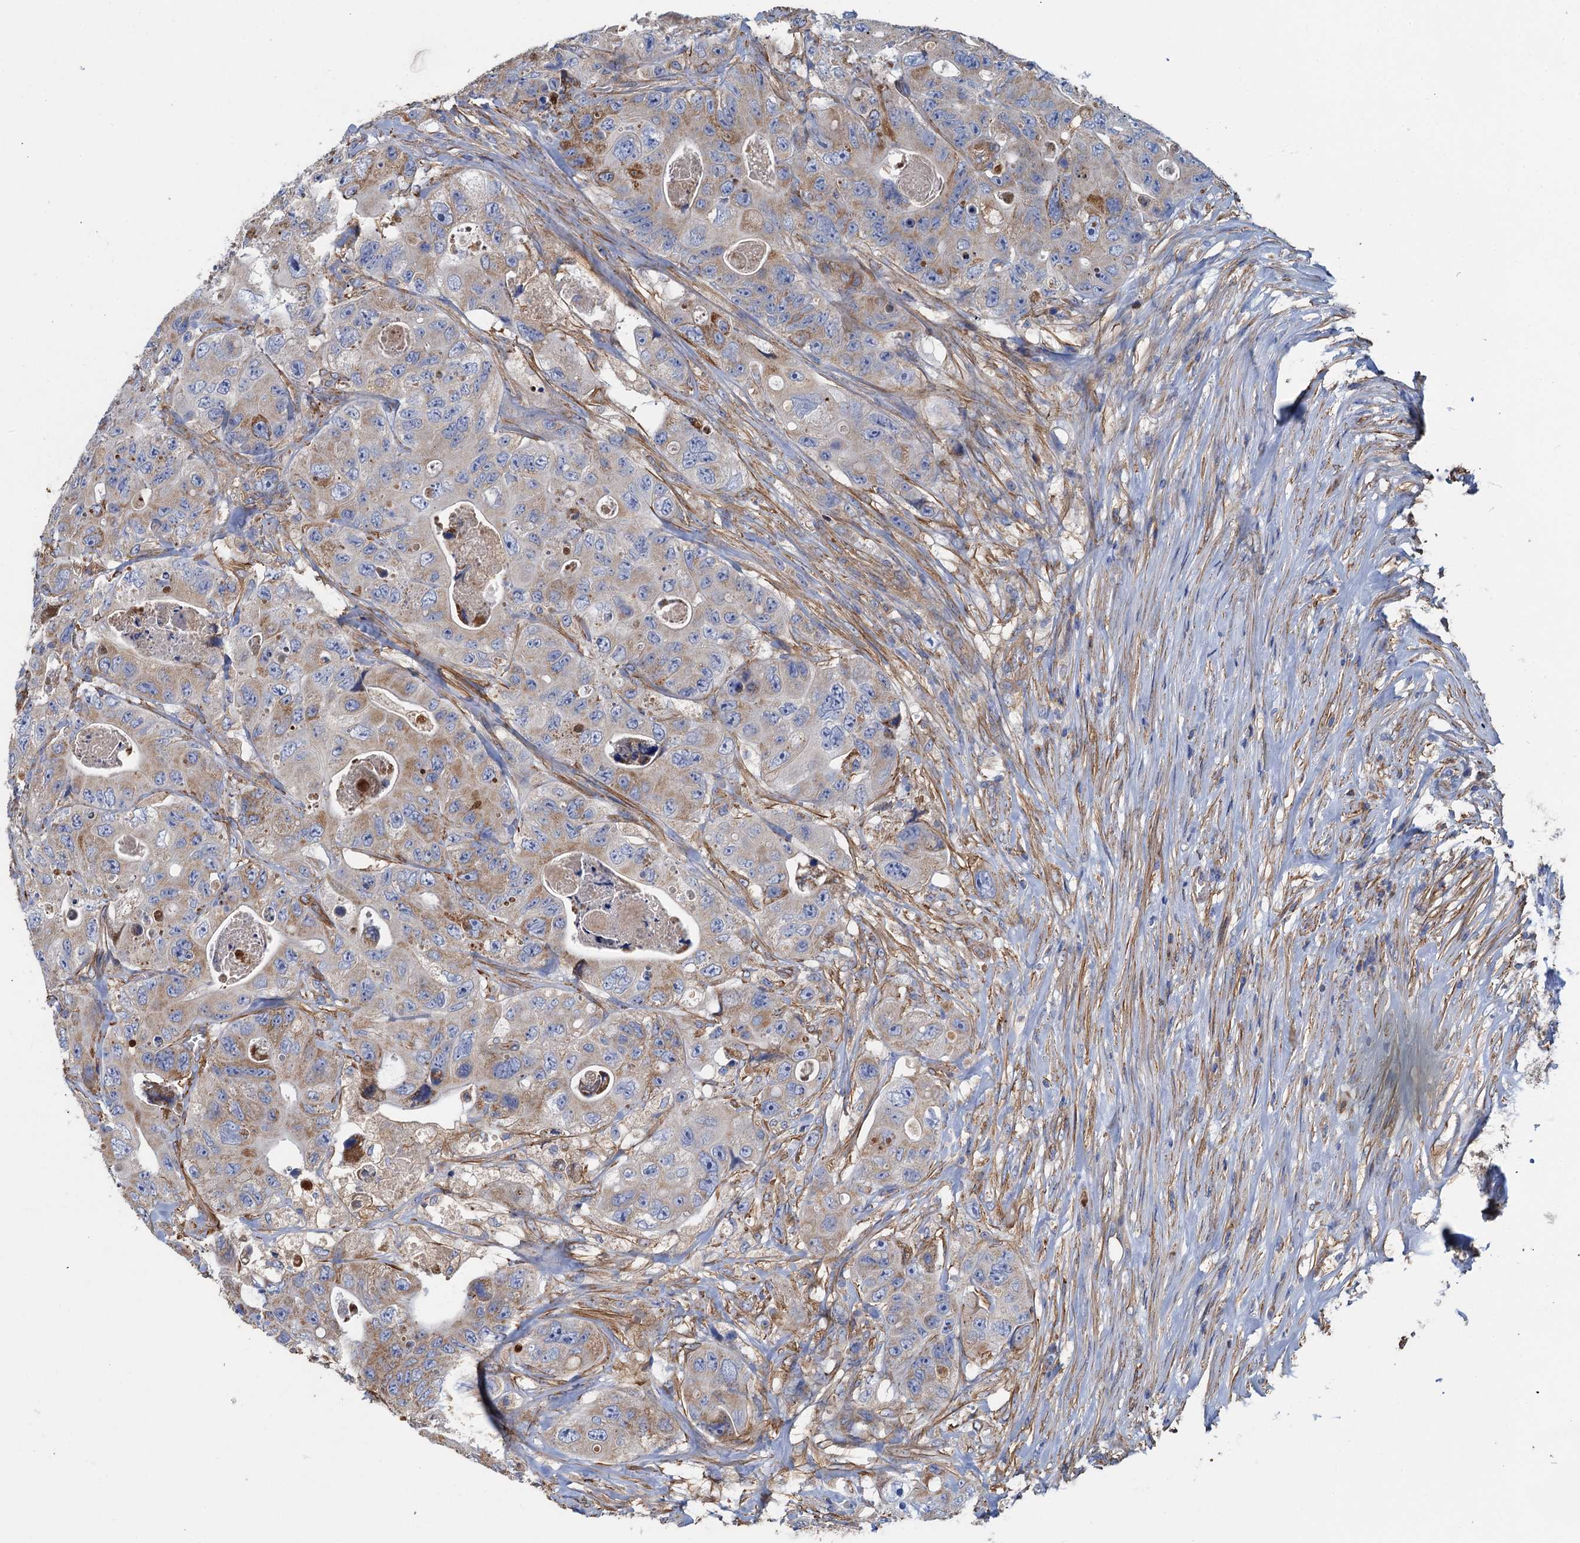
{"staining": {"intensity": "moderate", "quantity": "25%-75%", "location": "cytoplasmic/membranous"}, "tissue": "colorectal cancer", "cell_type": "Tumor cells", "image_type": "cancer", "snomed": [{"axis": "morphology", "description": "Adenocarcinoma, NOS"}, {"axis": "topography", "description": "Colon"}], "caption": "Protein staining reveals moderate cytoplasmic/membranous staining in approximately 25%-75% of tumor cells in colorectal cancer (adenocarcinoma).", "gene": "GCSH", "patient": {"sex": "female", "age": 46}}